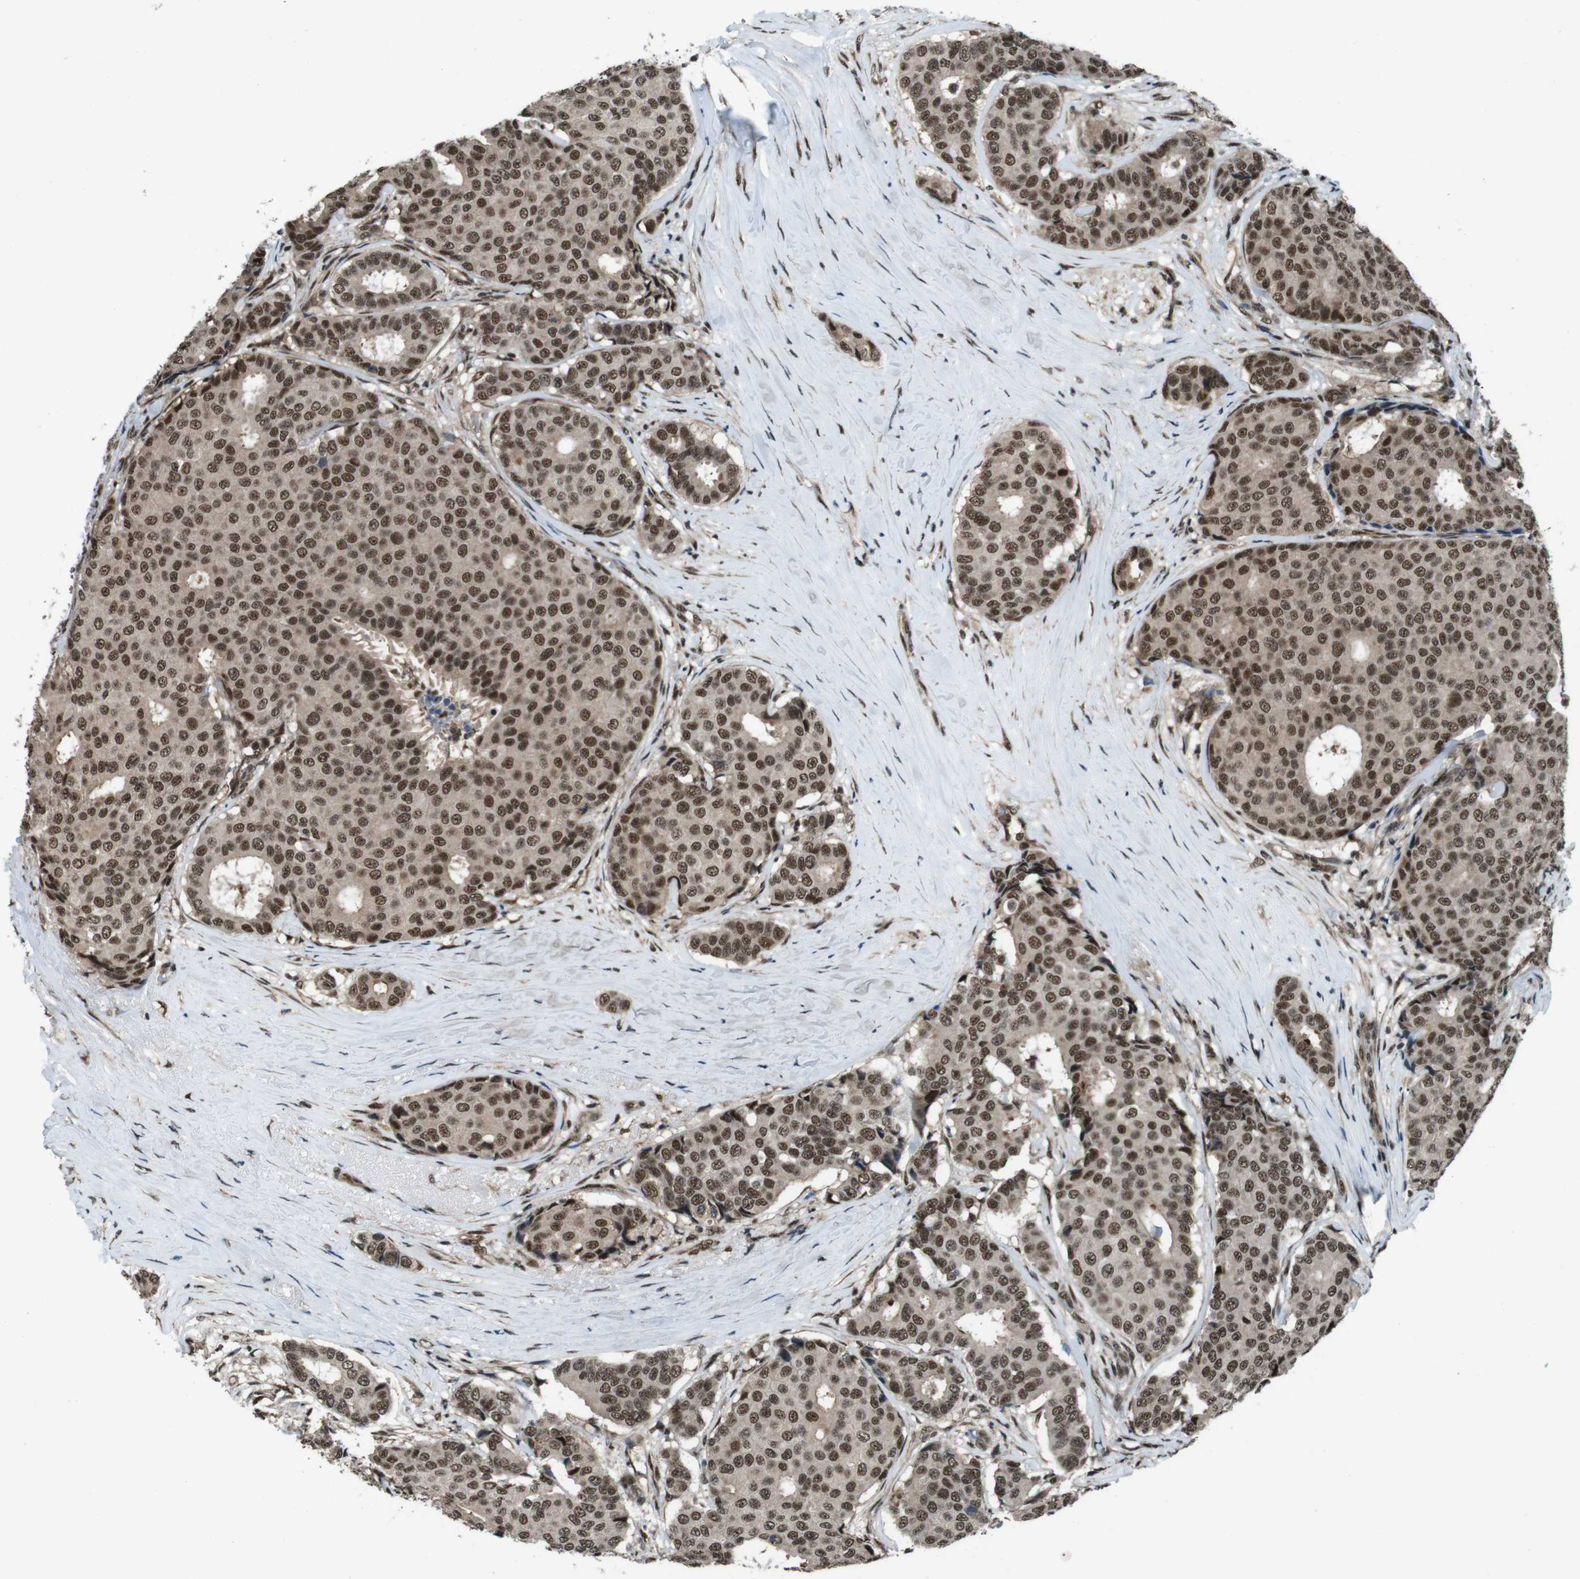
{"staining": {"intensity": "moderate", "quantity": ">75%", "location": "nuclear"}, "tissue": "breast cancer", "cell_type": "Tumor cells", "image_type": "cancer", "snomed": [{"axis": "morphology", "description": "Duct carcinoma"}, {"axis": "topography", "description": "Breast"}], "caption": "Human breast invasive ductal carcinoma stained with a brown dye displays moderate nuclear positive expression in approximately >75% of tumor cells.", "gene": "NR4A2", "patient": {"sex": "female", "age": 75}}